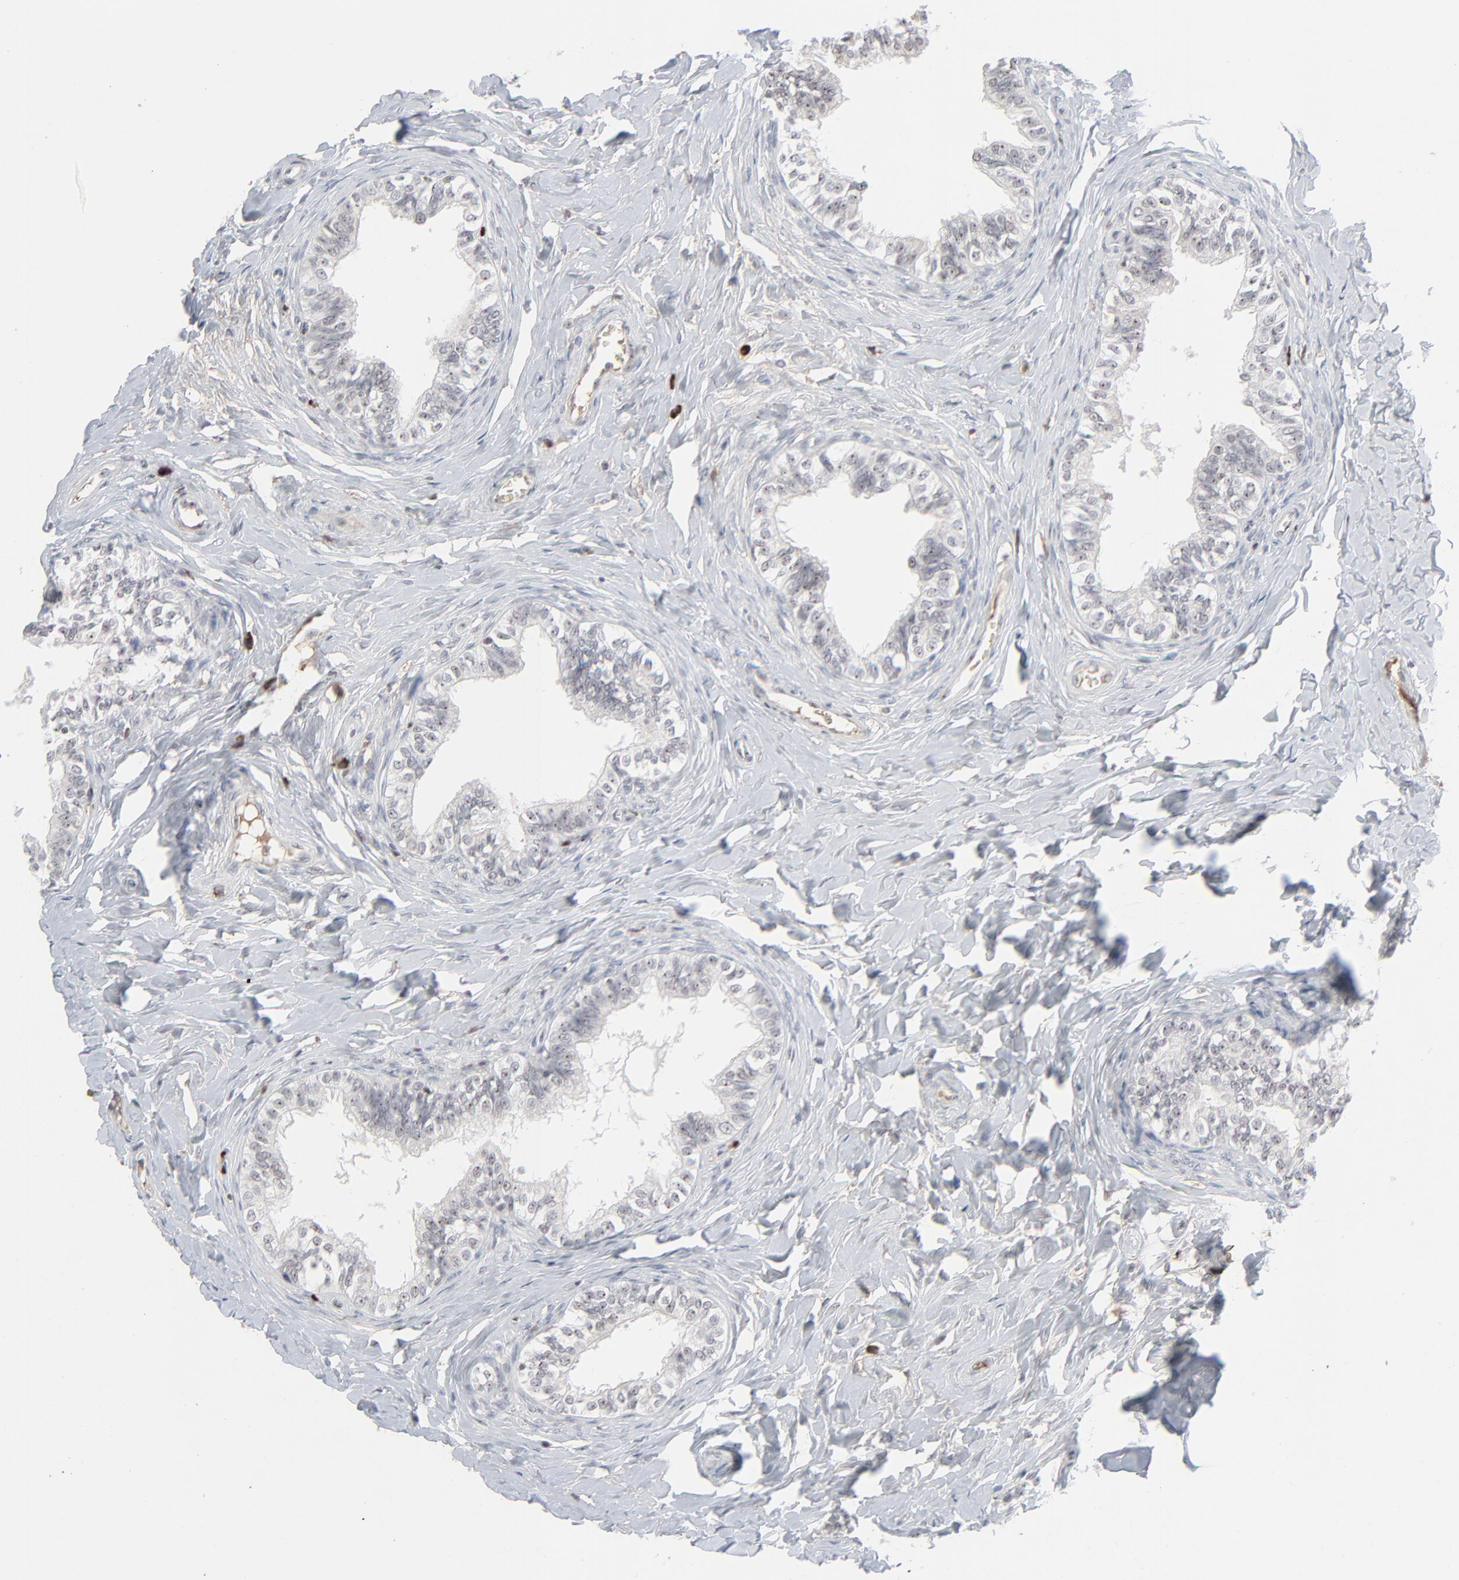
{"staining": {"intensity": "weak", "quantity": ">75%", "location": "nuclear"}, "tissue": "epididymis", "cell_type": "Glandular cells", "image_type": "normal", "snomed": [{"axis": "morphology", "description": "Normal tissue, NOS"}, {"axis": "topography", "description": "Soft tissue"}, {"axis": "topography", "description": "Epididymis"}], "caption": "Epididymis stained with a brown dye shows weak nuclear positive expression in about >75% of glandular cells.", "gene": "MPHOSPH6", "patient": {"sex": "male", "age": 26}}